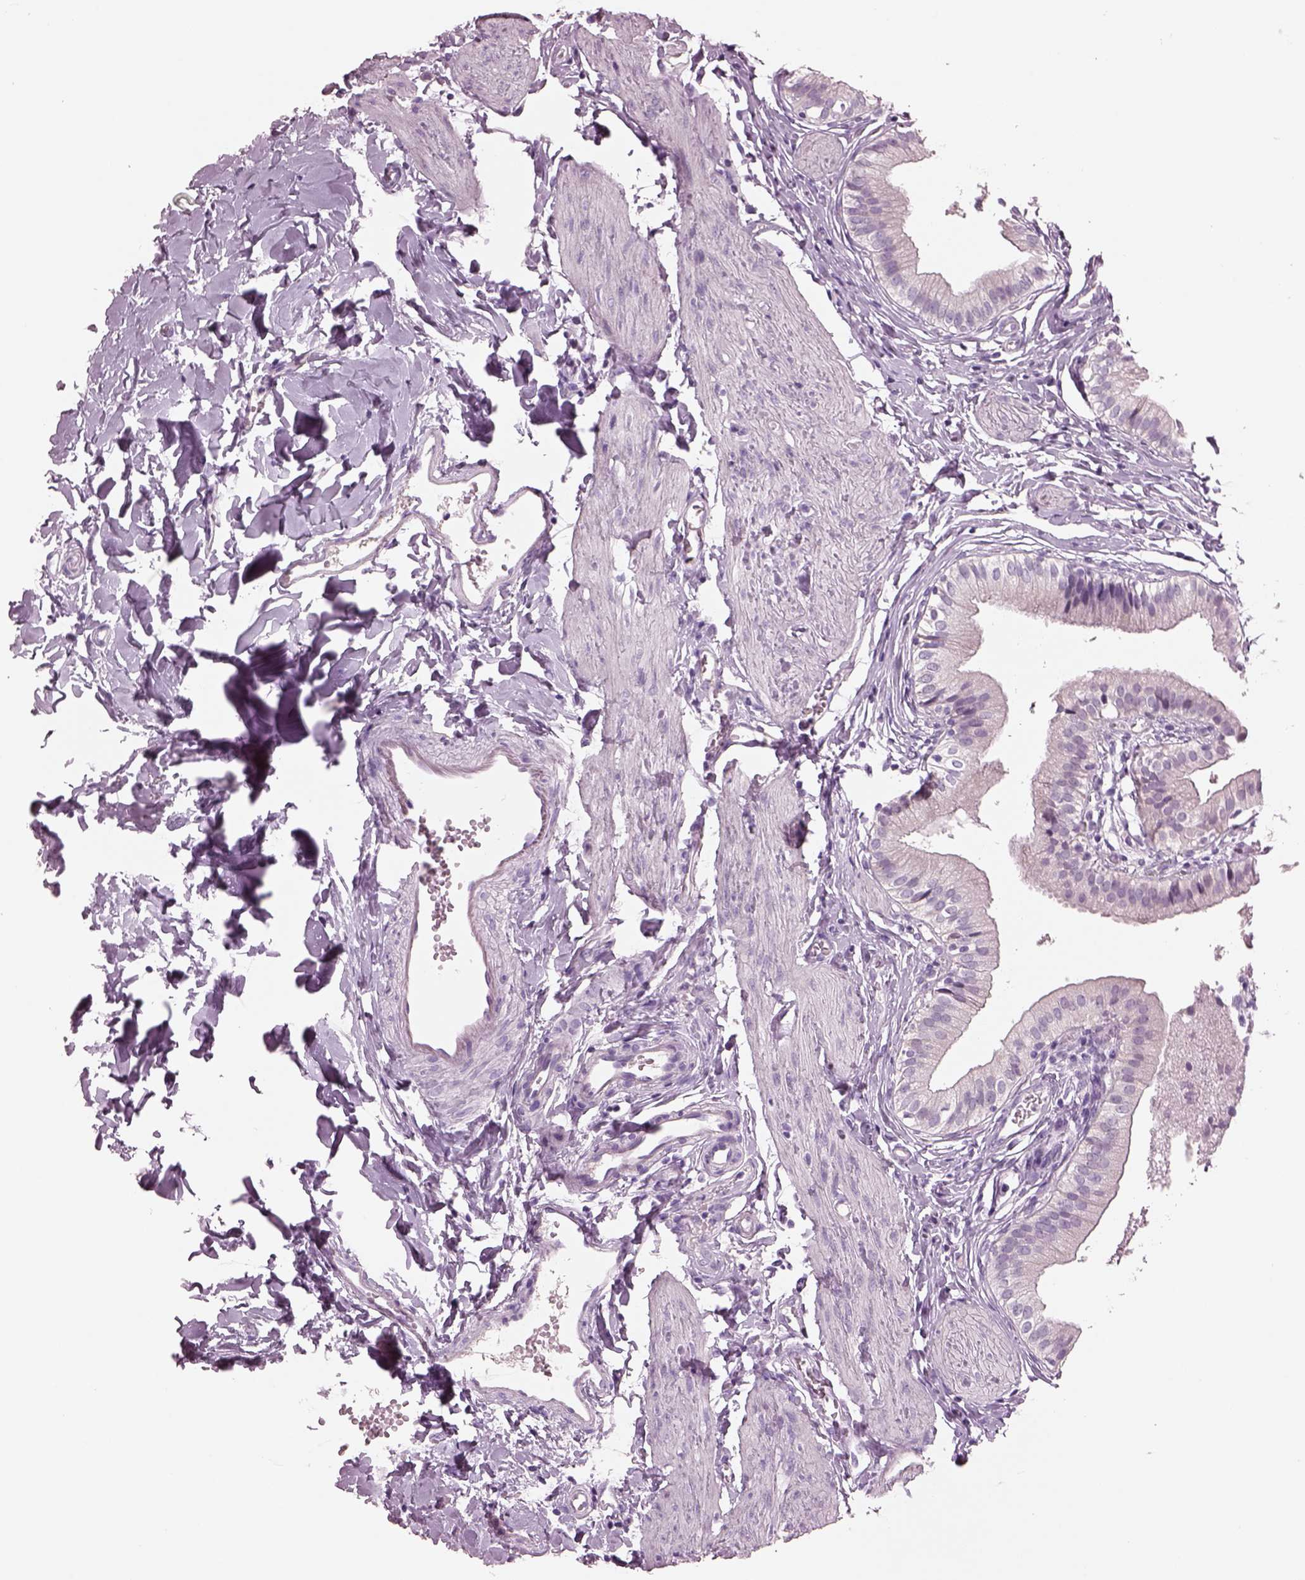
{"staining": {"intensity": "negative", "quantity": "none", "location": "none"}, "tissue": "gallbladder", "cell_type": "Glandular cells", "image_type": "normal", "snomed": [{"axis": "morphology", "description": "Normal tissue, NOS"}, {"axis": "topography", "description": "Gallbladder"}], "caption": "A photomicrograph of human gallbladder is negative for staining in glandular cells. (Brightfield microscopy of DAB (3,3'-diaminobenzidine) immunohistochemistry at high magnification).", "gene": "CYLC1", "patient": {"sex": "female", "age": 47}}